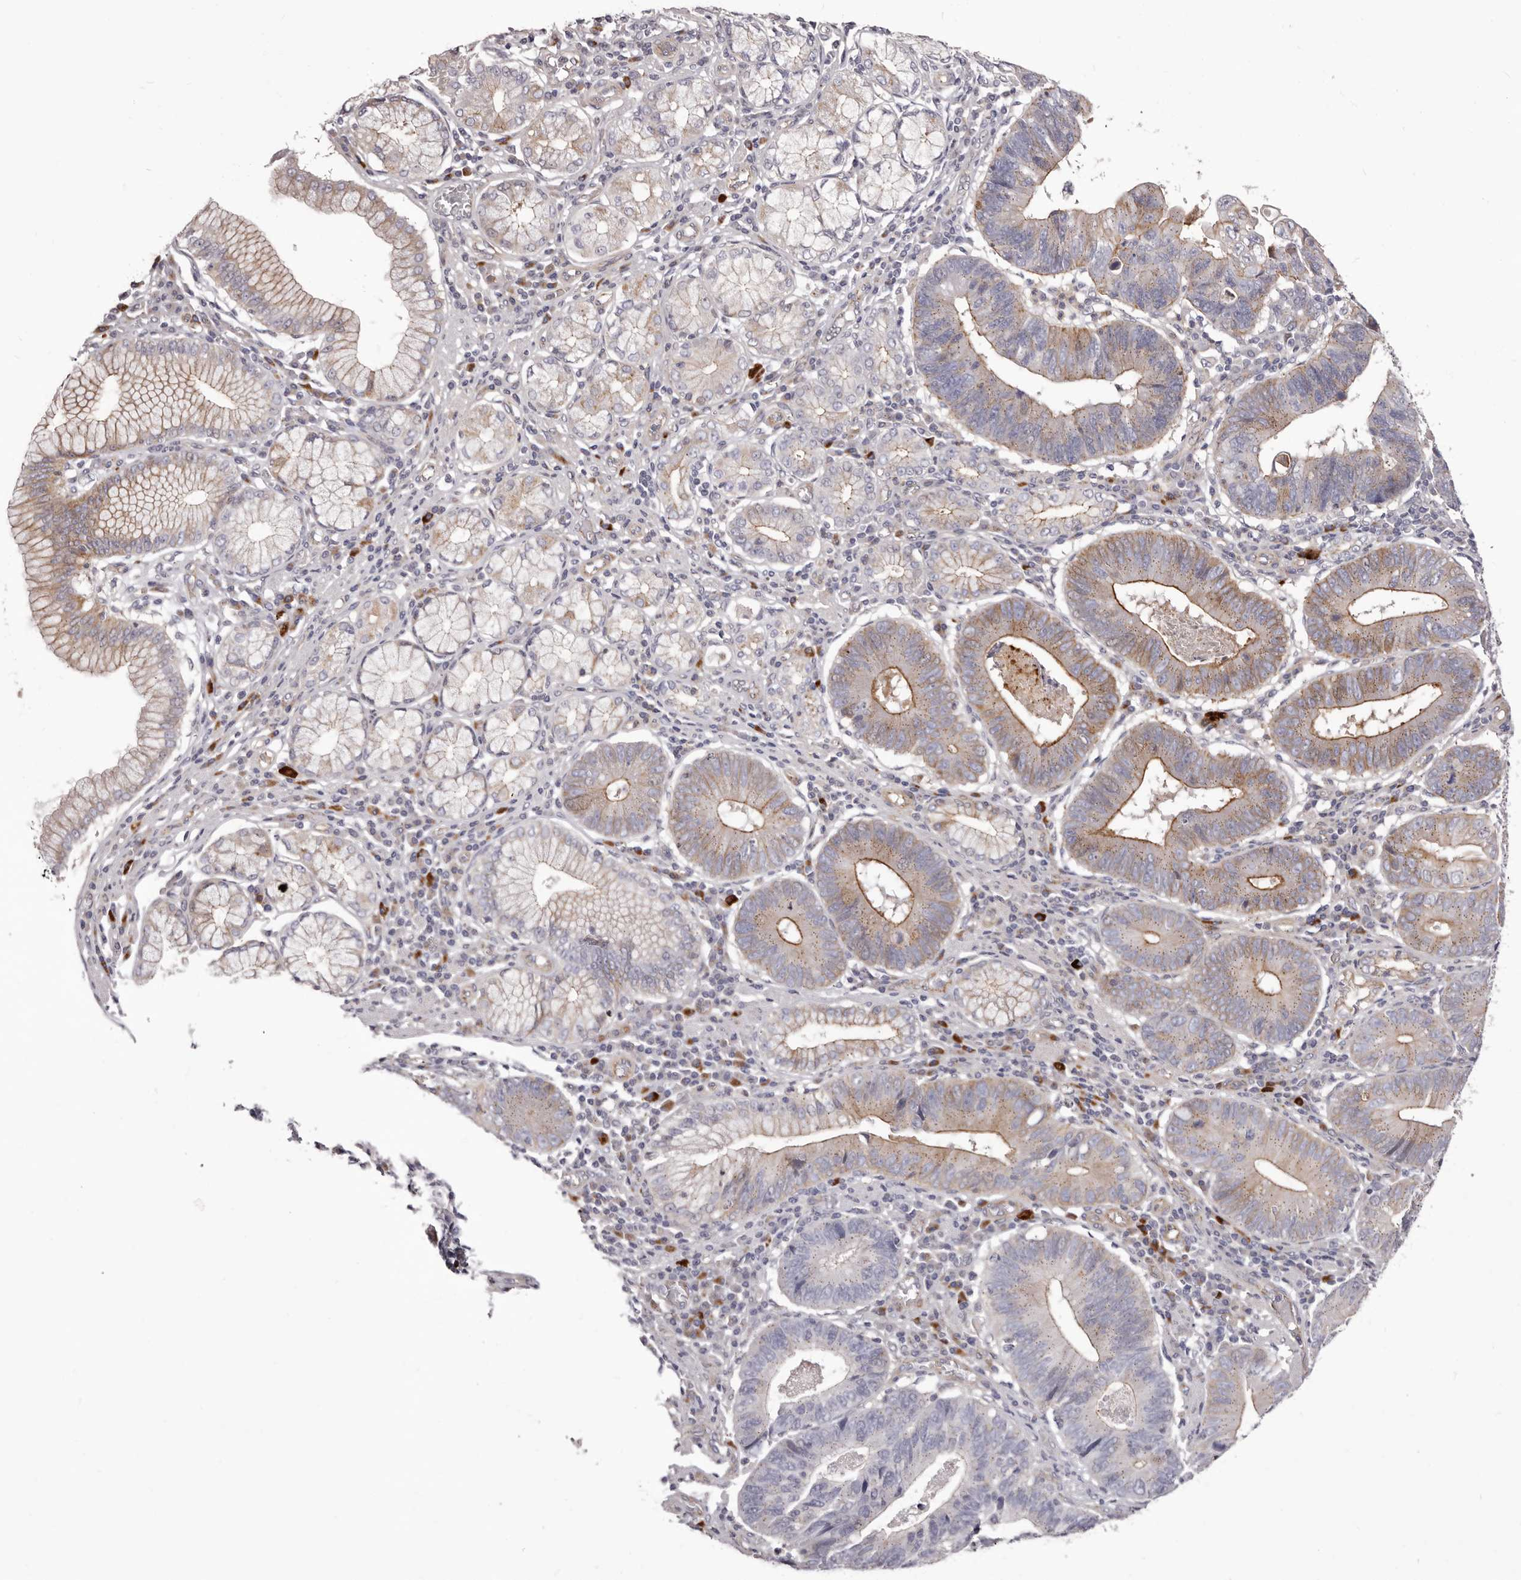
{"staining": {"intensity": "moderate", "quantity": "25%-75%", "location": "cytoplasmic/membranous"}, "tissue": "stomach cancer", "cell_type": "Tumor cells", "image_type": "cancer", "snomed": [{"axis": "morphology", "description": "Adenocarcinoma, NOS"}, {"axis": "topography", "description": "Stomach"}], "caption": "Stomach cancer stained with a brown dye demonstrates moderate cytoplasmic/membranous positive staining in approximately 25%-75% of tumor cells.", "gene": "PEG10", "patient": {"sex": "male", "age": 59}}